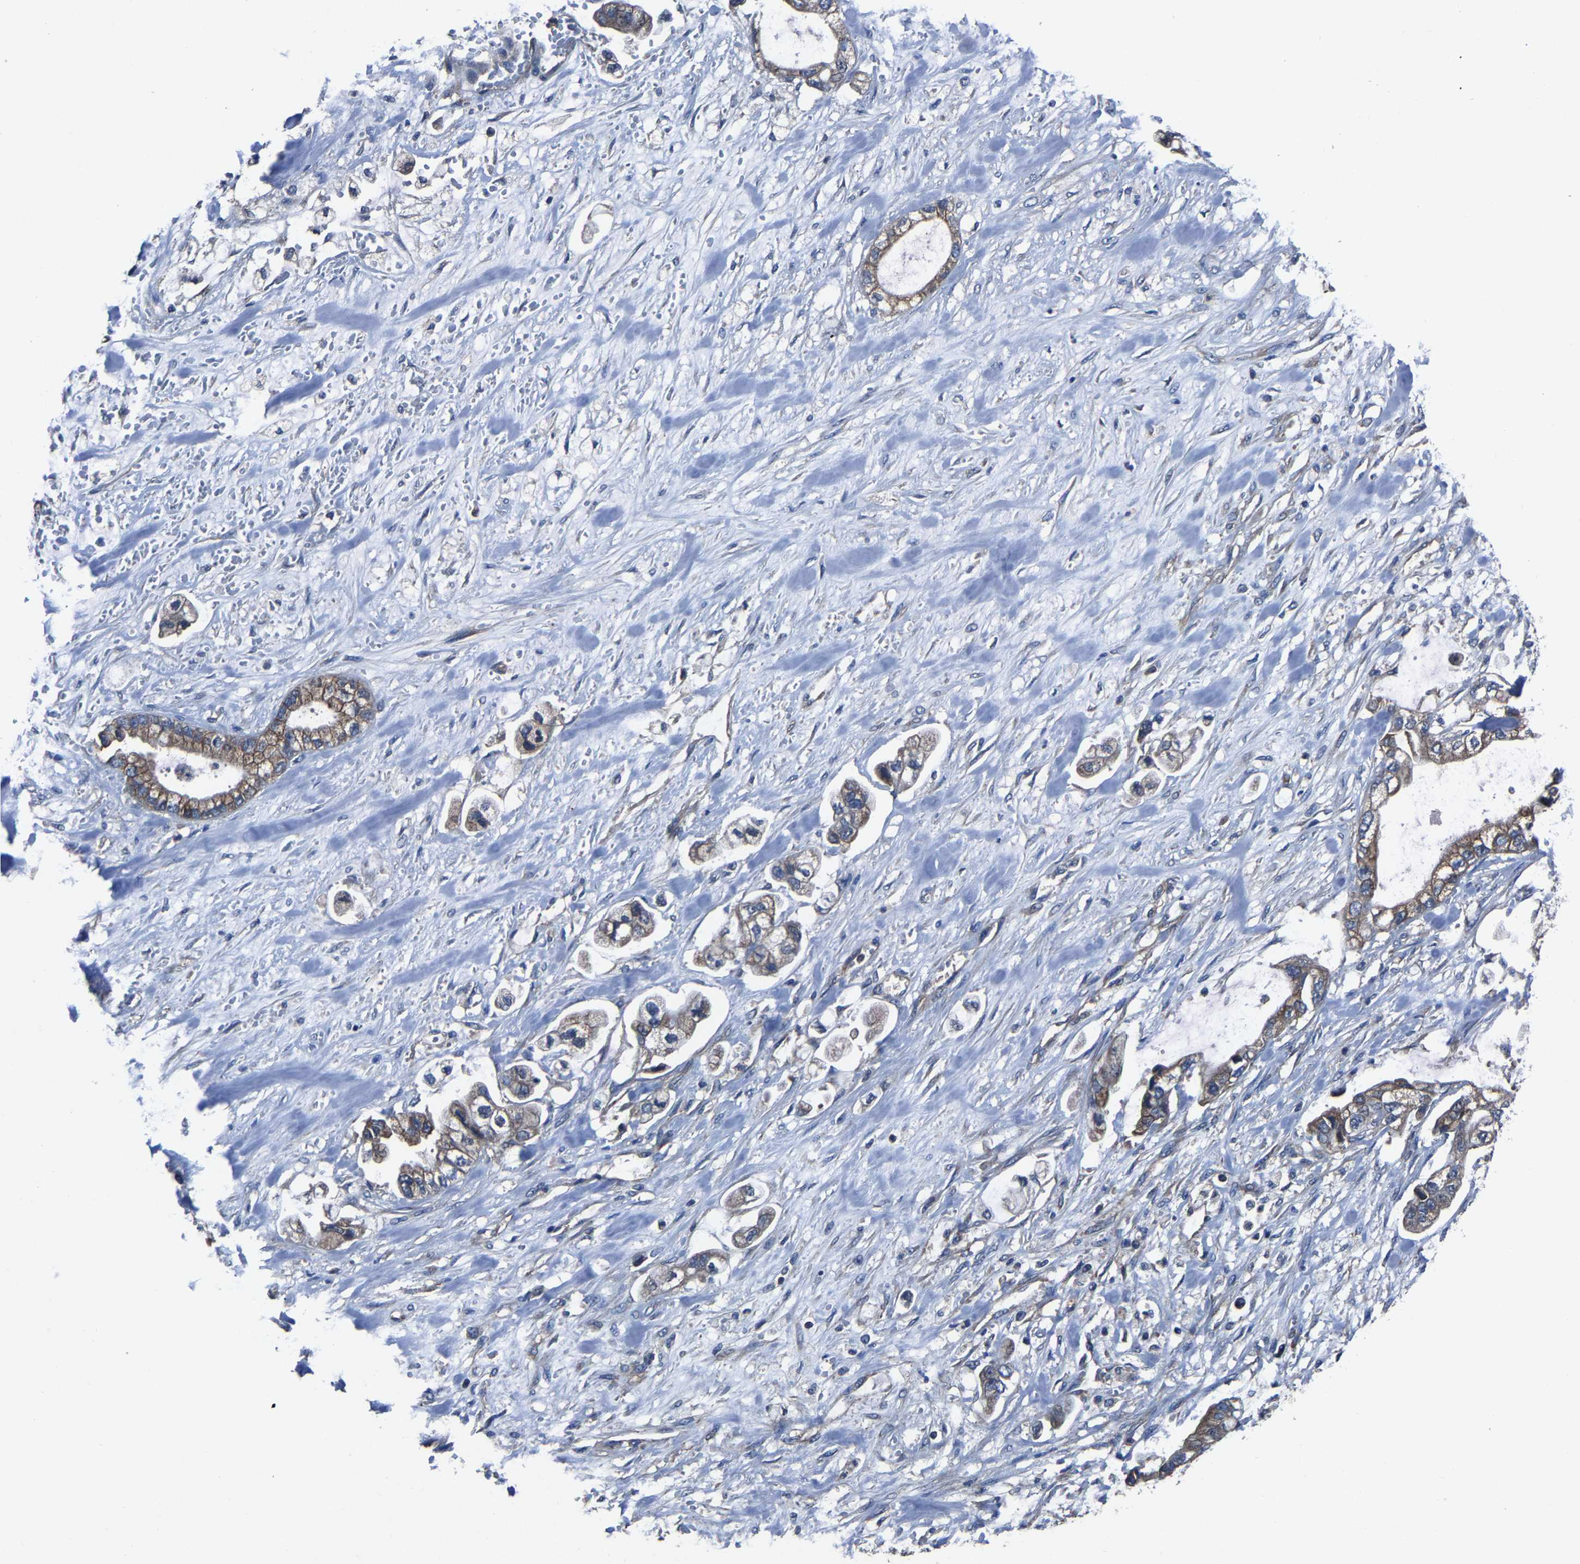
{"staining": {"intensity": "moderate", "quantity": "25%-75%", "location": "cytoplasmic/membranous"}, "tissue": "stomach cancer", "cell_type": "Tumor cells", "image_type": "cancer", "snomed": [{"axis": "morphology", "description": "Normal tissue, NOS"}, {"axis": "morphology", "description": "Adenocarcinoma, NOS"}, {"axis": "topography", "description": "Stomach"}], "caption": "This is a photomicrograph of immunohistochemistry staining of adenocarcinoma (stomach), which shows moderate positivity in the cytoplasmic/membranous of tumor cells.", "gene": "KIAA1958", "patient": {"sex": "male", "age": 62}}